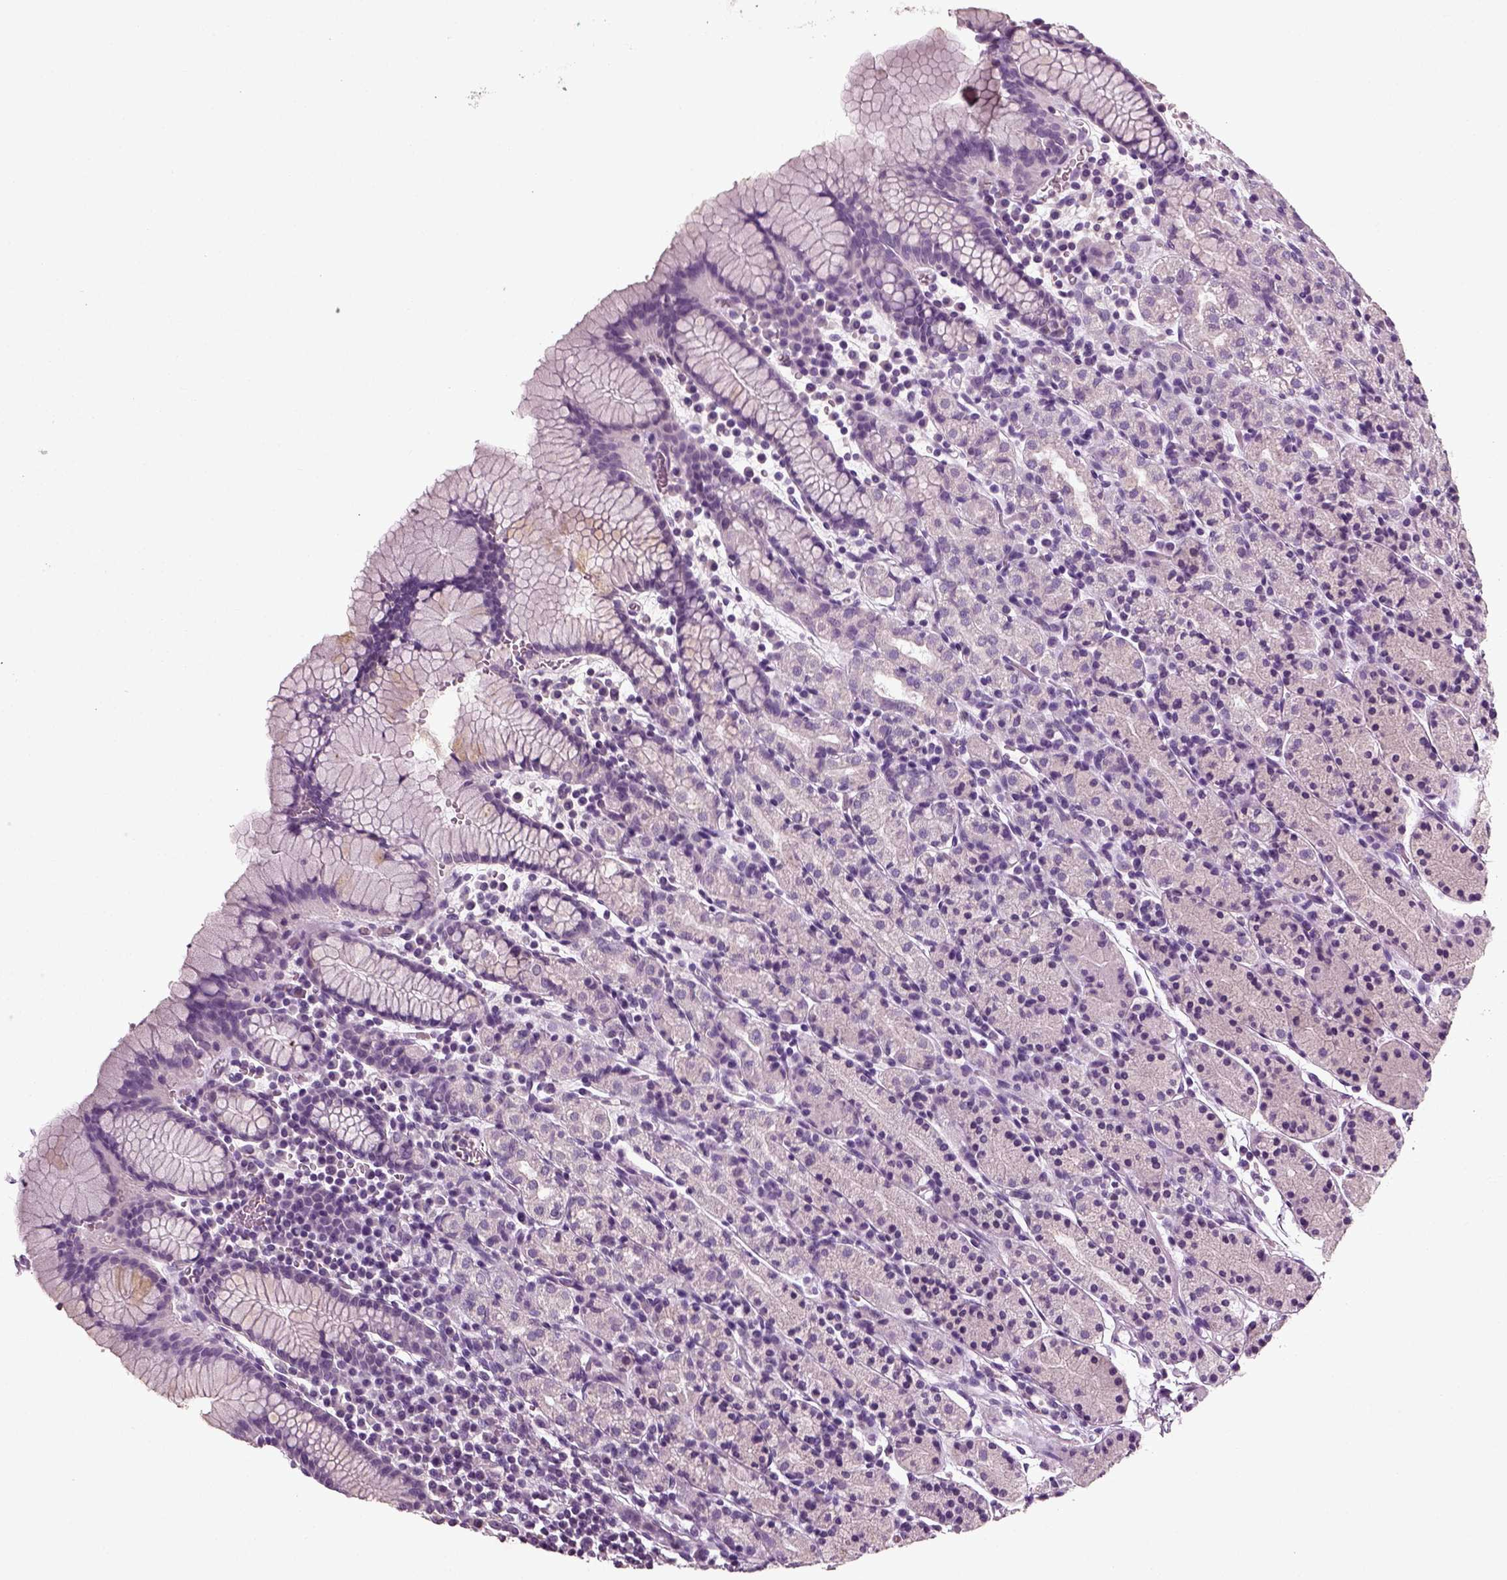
{"staining": {"intensity": "negative", "quantity": "none", "location": "none"}, "tissue": "stomach", "cell_type": "Glandular cells", "image_type": "normal", "snomed": [{"axis": "morphology", "description": "Normal tissue, NOS"}, {"axis": "topography", "description": "Stomach, upper"}, {"axis": "topography", "description": "Stomach"}], "caption": "Micrograph shows no significant protein staining in glandular cells of normal stomach. (Immunohistochemistry, brightfield microscopy, high magnification).", "gene": "DEFB118", "patient": {"sex": "male", "age": 62}}